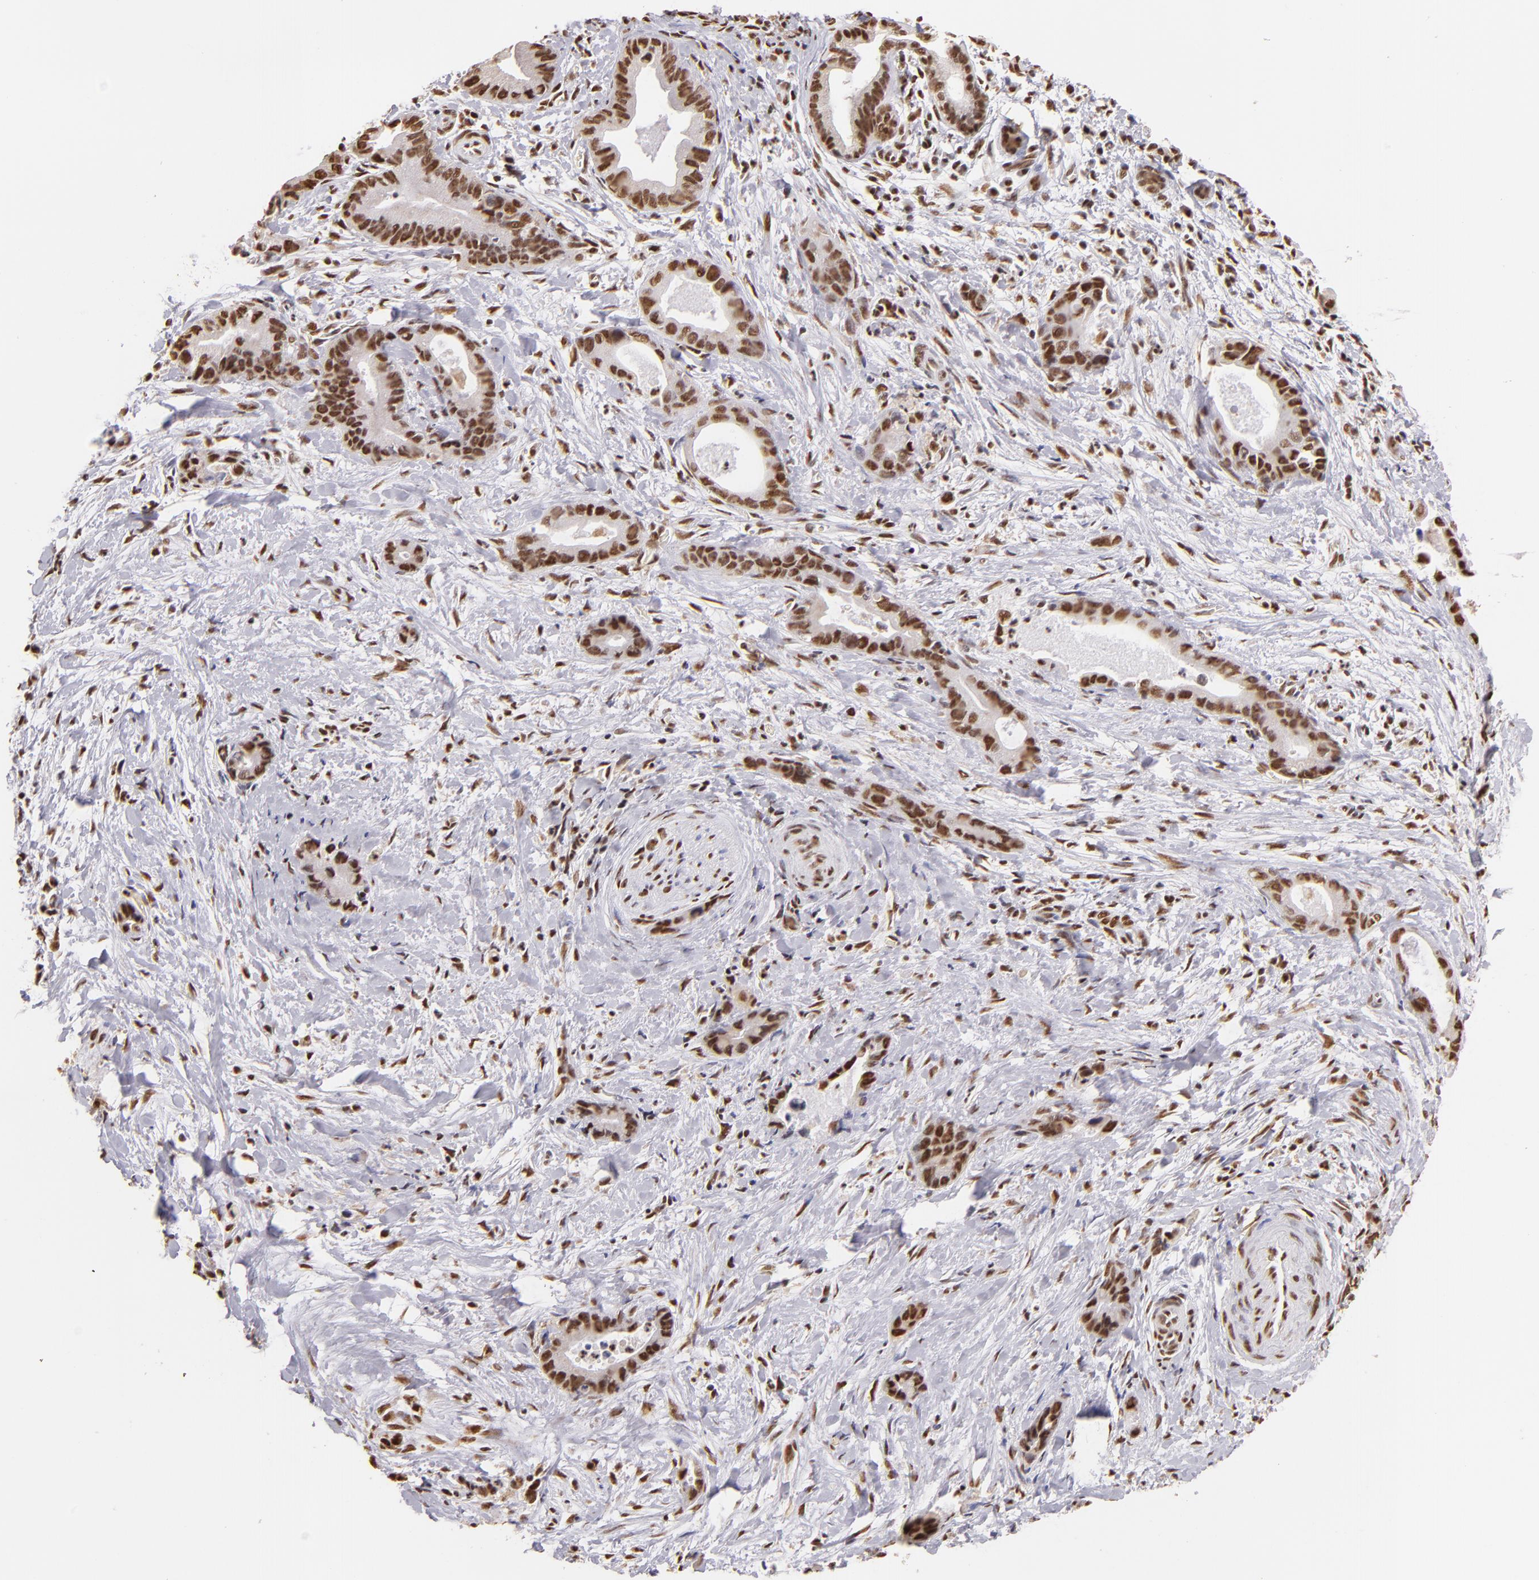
{"staining": {"intensity": "moderate", "quantity": ">75%", "location": "nuclear"}, "tissue": "liver cancer", "cell_type": "Tumor cells", "image_type": "cancer", "snomed": [{"axis": "morphology", "description": "Cholangiocarcinoma"}, {"axis": "topography", "description": "Liver"}], "caption": "Moderate nuclear staining is identified in approximately >75% of tumor cells in liver cholangiocarcinoma. The protein is shown in brown color, while the nuclei are stained blue.", "gene": "SP1", "patient": {"sex": "female", "age": 55}}